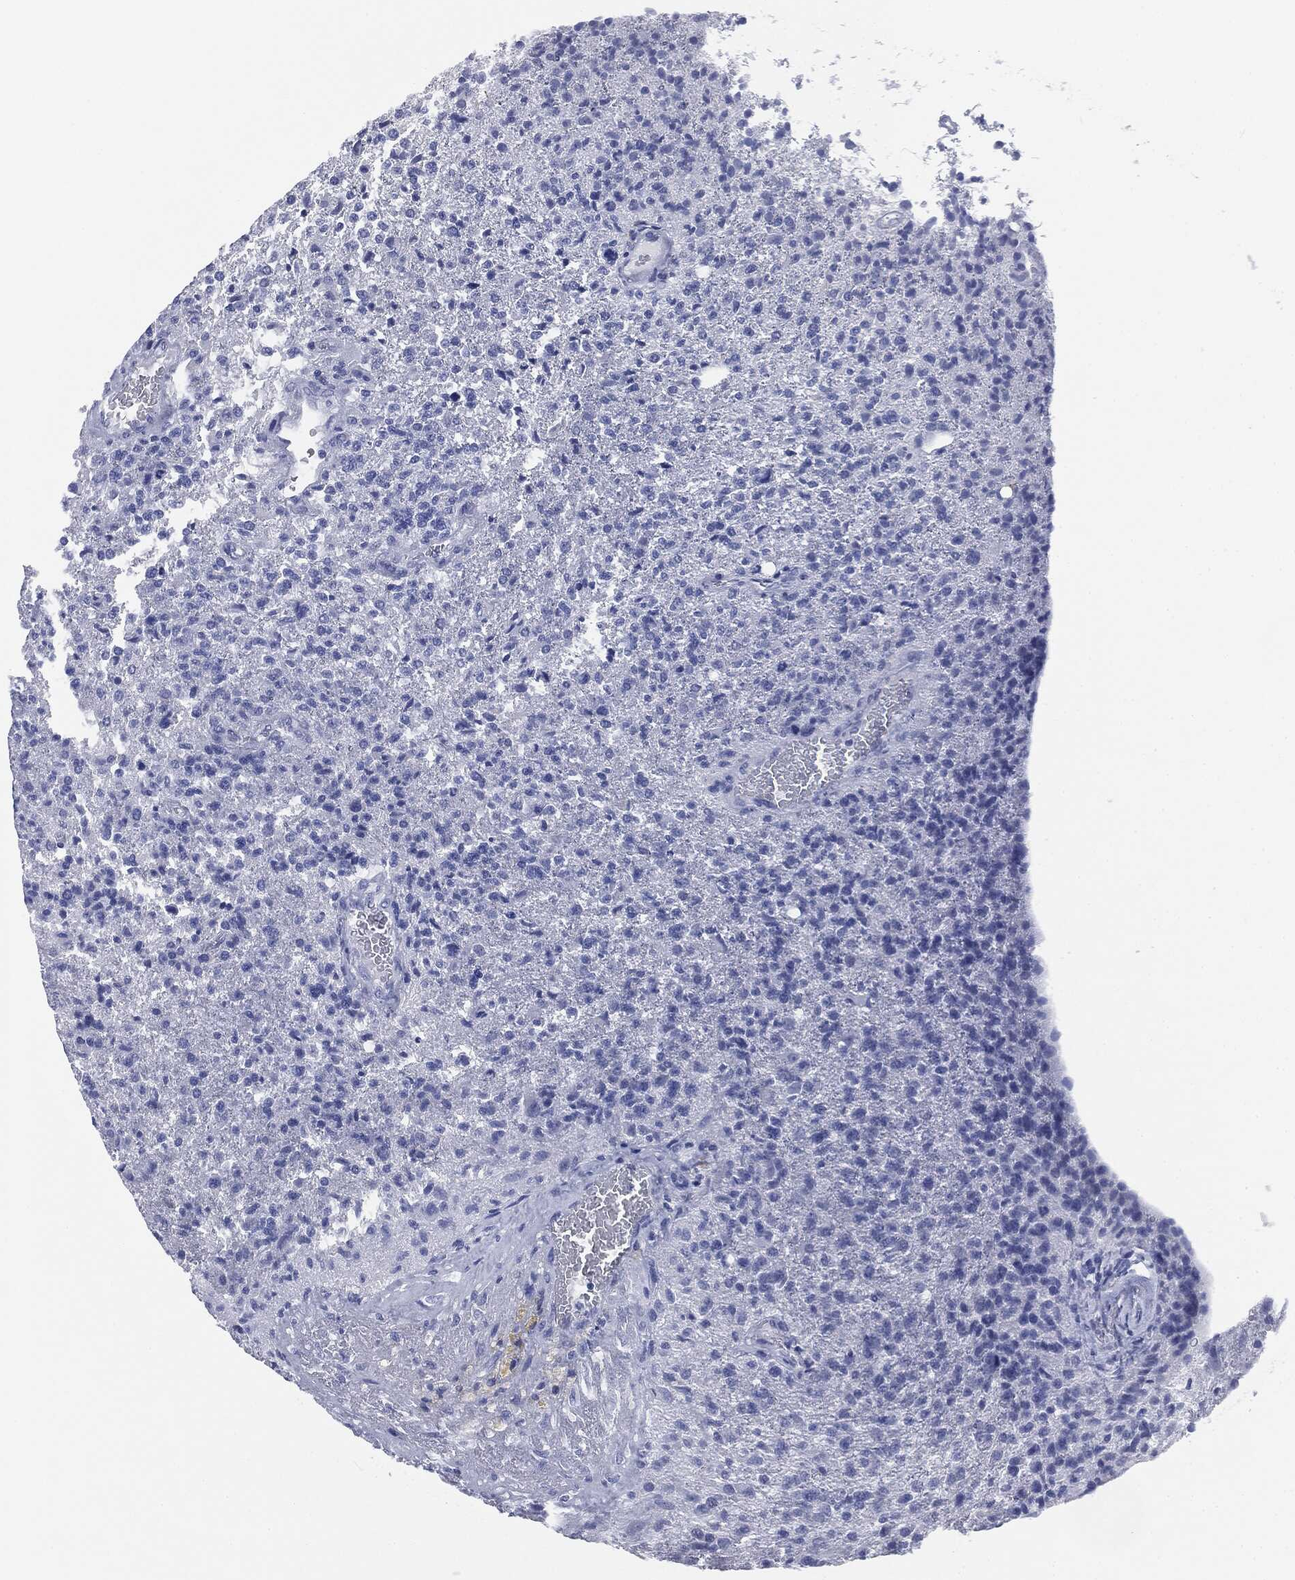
{"staining": {"intensity": "negative", "quantity": "none", "location": "none"}, "tissue": "glioma", "cell_type": "Tumor cells", "image_type": "cancer", "snomed": [{"axis": "morphology", "description": "Glioma, malignant, High grade"}, {"axis": "topography", "description": "Brain"}], "caption": "Glioma was stained to show a protein in brown. There is no significant positivity in tumor cells. Brightfield microscopy of immunohistochemistry stained with DAB (brown) and hematoxylin (blue), captured at high magnification.", "gene": "ATP2A1", "patient": {"sex": "male", "age": 56}}